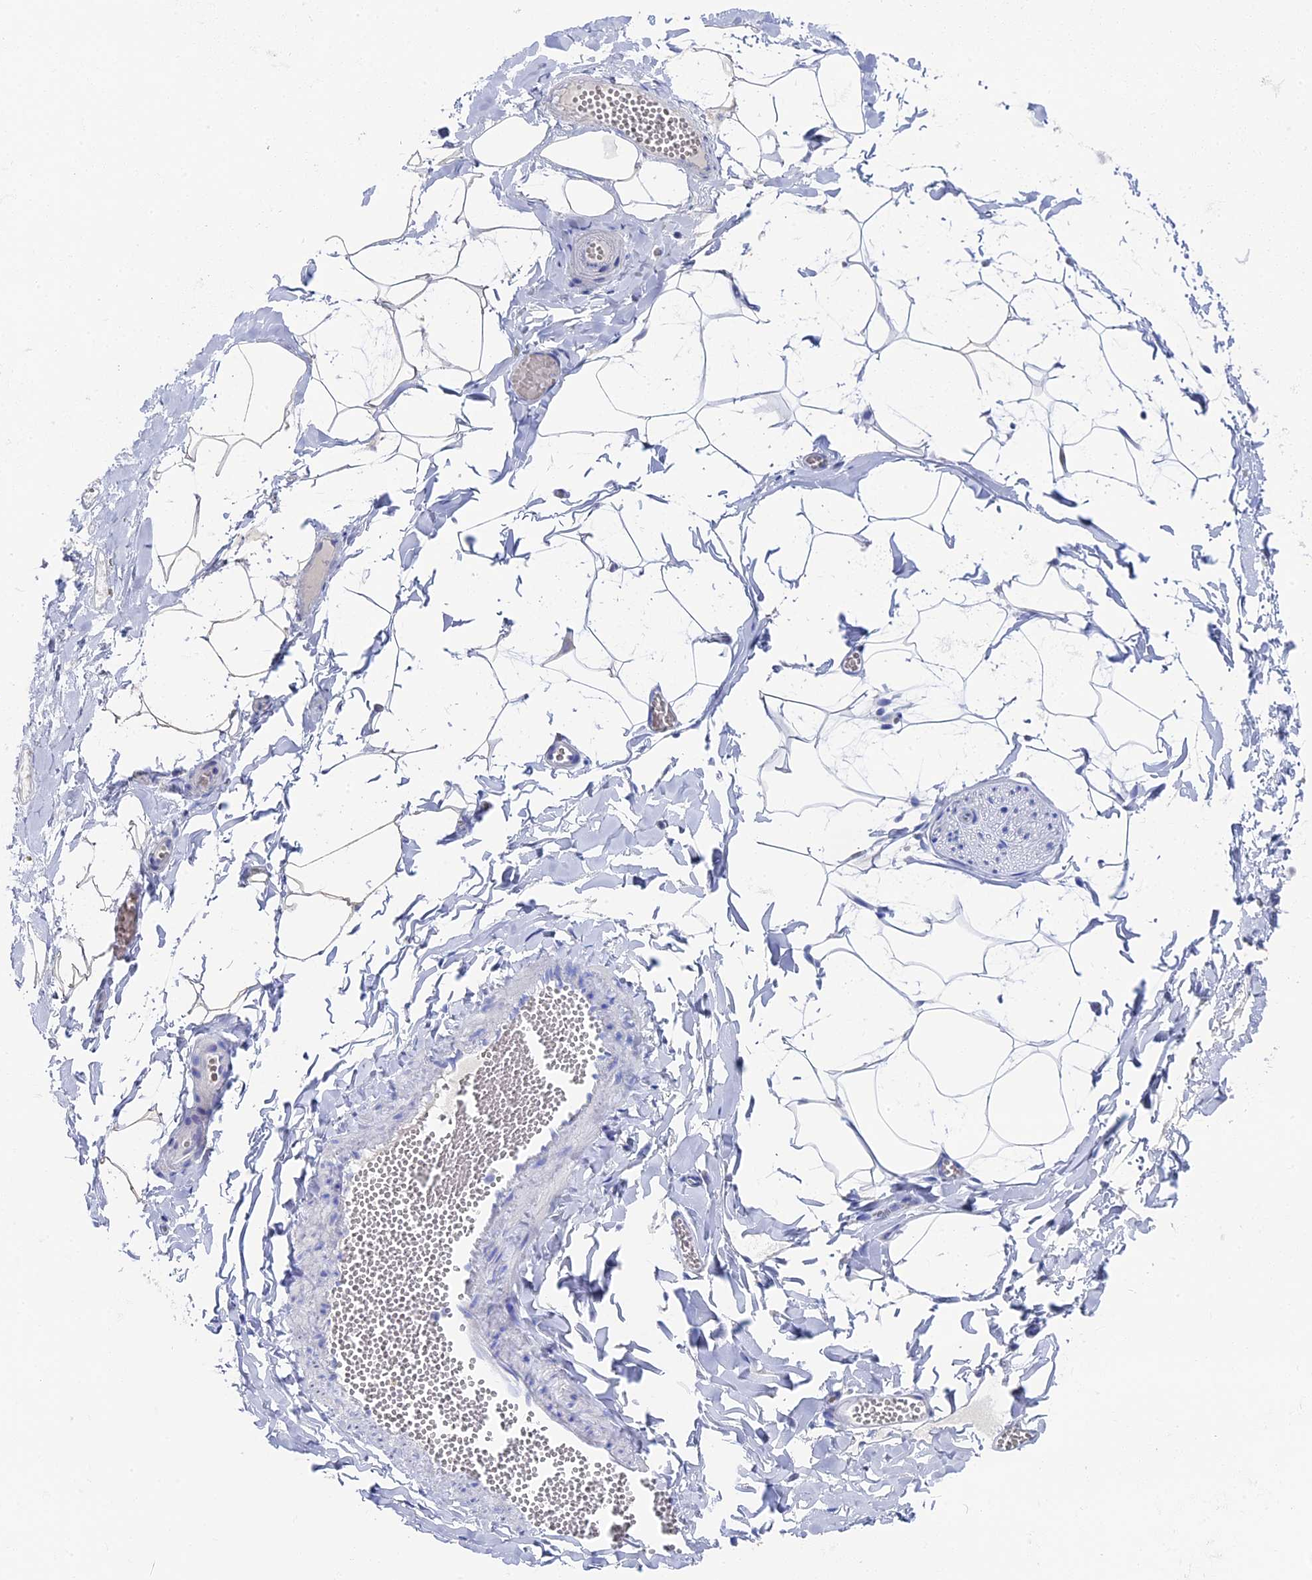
{"staining": {"intensity": "negative", "quantity": "none", "location": "none"}, "tissue": "adipose tissue", "cell_type": "Adipocytes", "image_type": "normal", "snomed": [{"axis": "morphology", "description": "Normal tissue, NOS"}, {"axis": "topography", "description": "Gallbladder"}, {"axis": "topography", "description": "Peripheral nerve tissue"}], "caption": "Protein analysis of benign adipose tissue shows no significant staining in adipocytes.", "gene": "UNC119", "patient": {"sex": "male", "age": 38}}